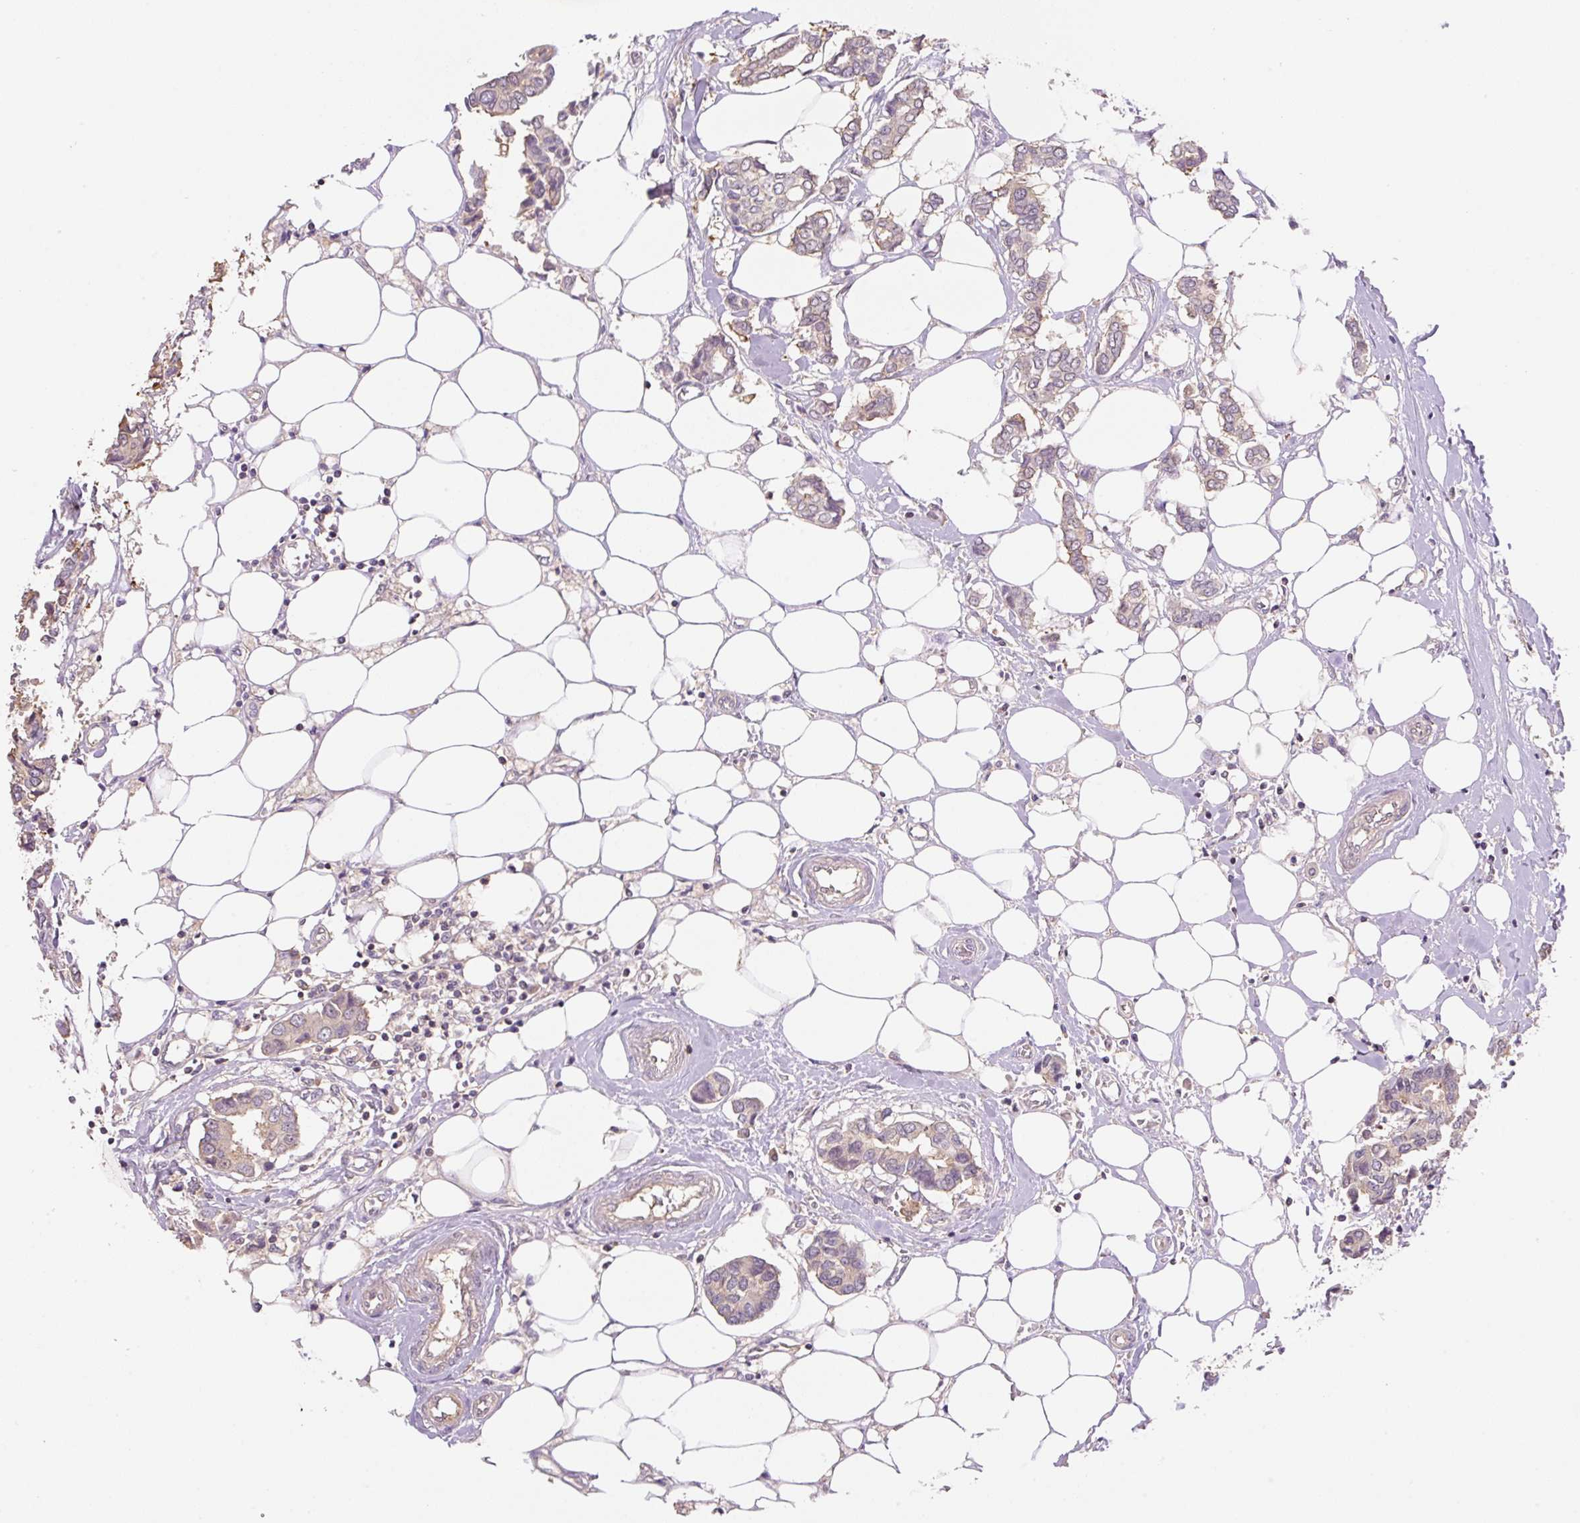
{"staining": {"intensity": "weak", "quantity": "<25%", "location": "cytoplasmic/membranous"}, "tissue": "breast cancer", "cell_type": "Tumor cells", "image_type": "cancer", "snomed": [{"axis": "morphology", "description": "Duct carcinoma"}, {"axis": "topography", "description": "Breast"}], "caption": "Breast cancer (intraductal carcinoma) was stained to show a protein in brown. There is no significant expression in tumor cells. (DAB immunohistochemistry visualized using brightfield microscopy, high magnification).", "gene": "COX8A", "patient": {"sex": "female", "age": 73}}